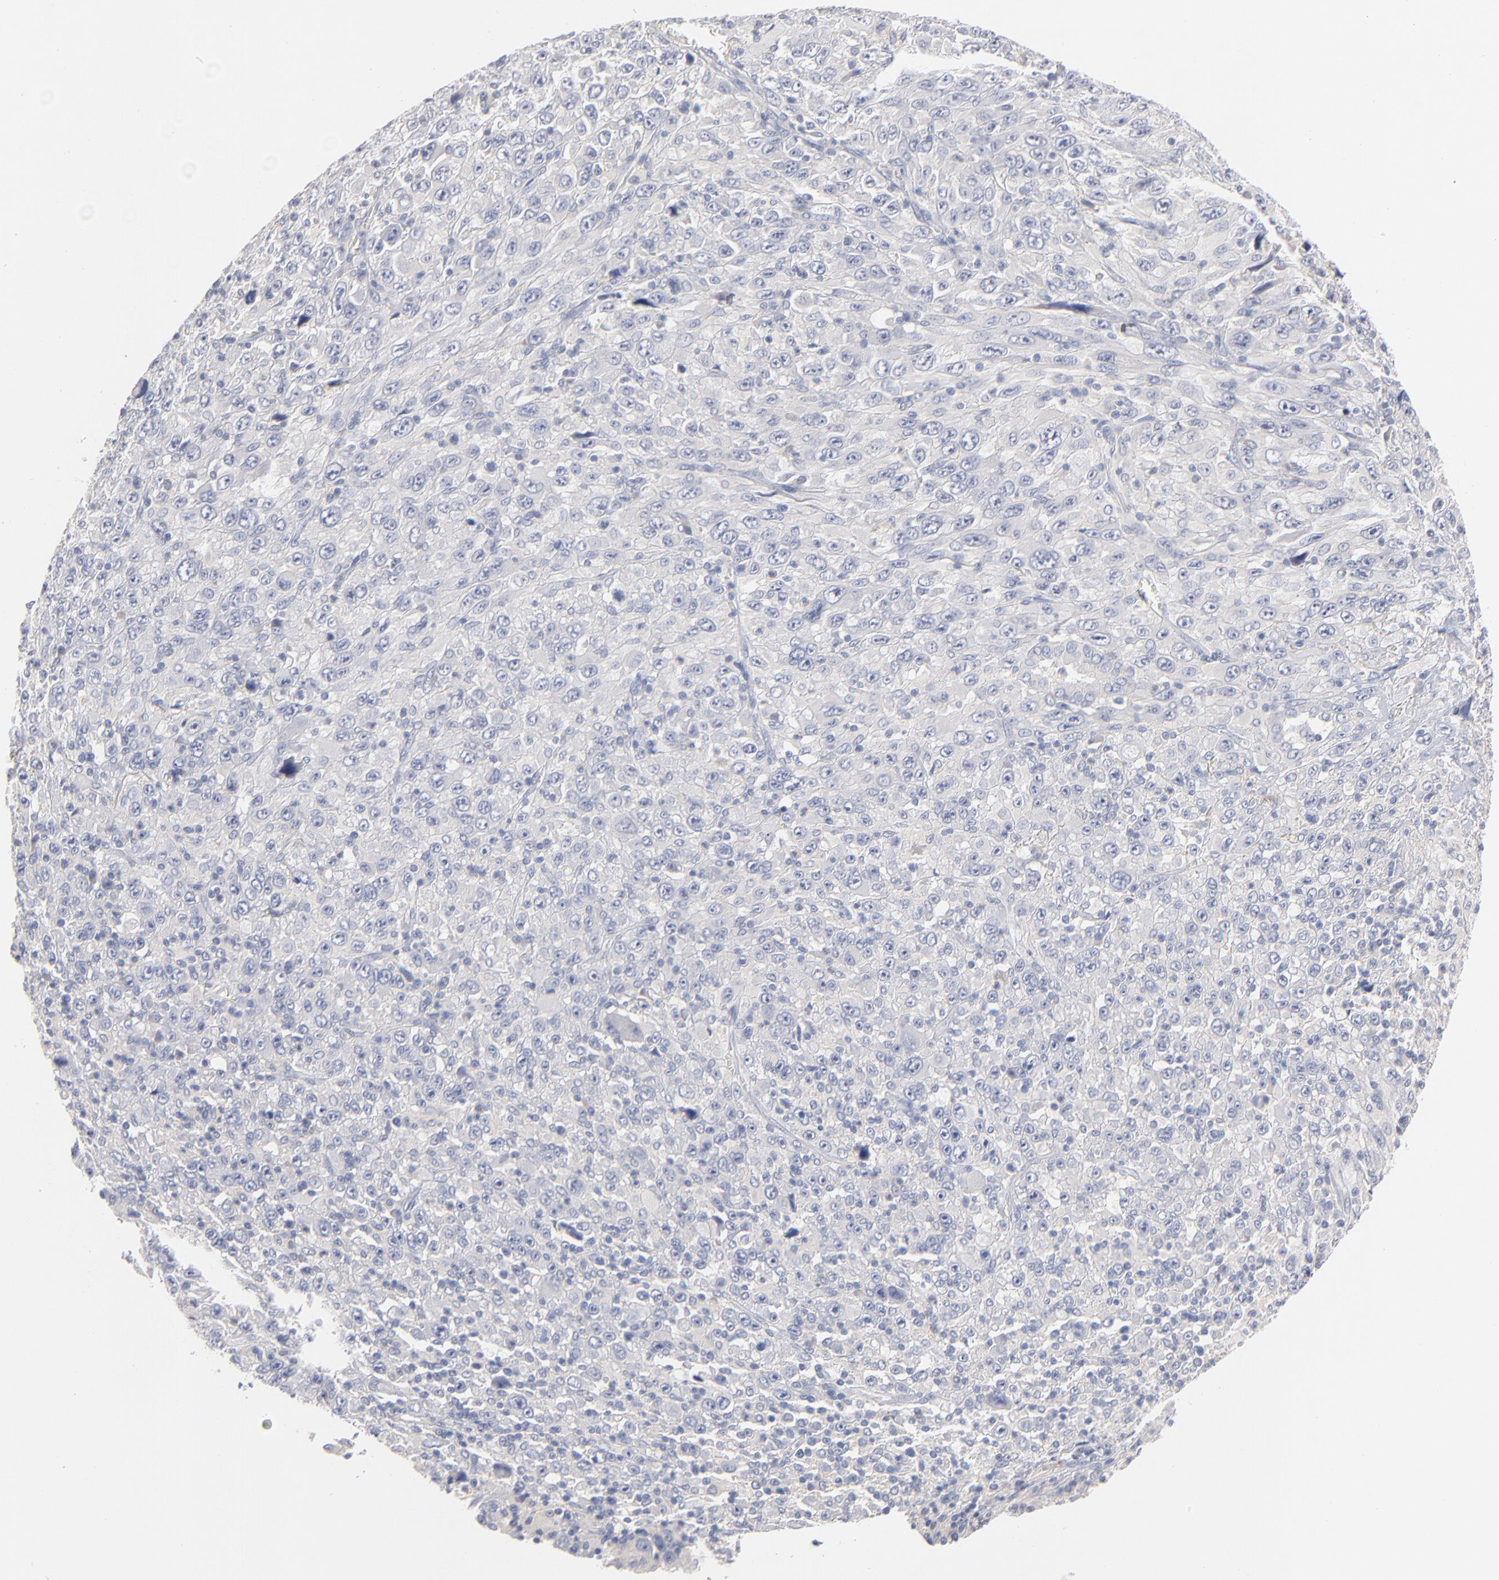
{"staining": {"intensity": "negative", "quantity": "none", "location": "none"}, "tissue": "melanoma", "cell_type": "Tumor cells", "image_type": "cancer", "snomed": [{"axis": "morphology", "description": "Malignant melanoma, Metastatic site"}, {"axis": "topography", "description": "Skin"}], "caption": "Malignant melanoma (metastatic site) stained for a protein using IHC demonstrates no positivity tumor cells.", "gene": "F12", "patient": {"sex": "female", "age": 56}}